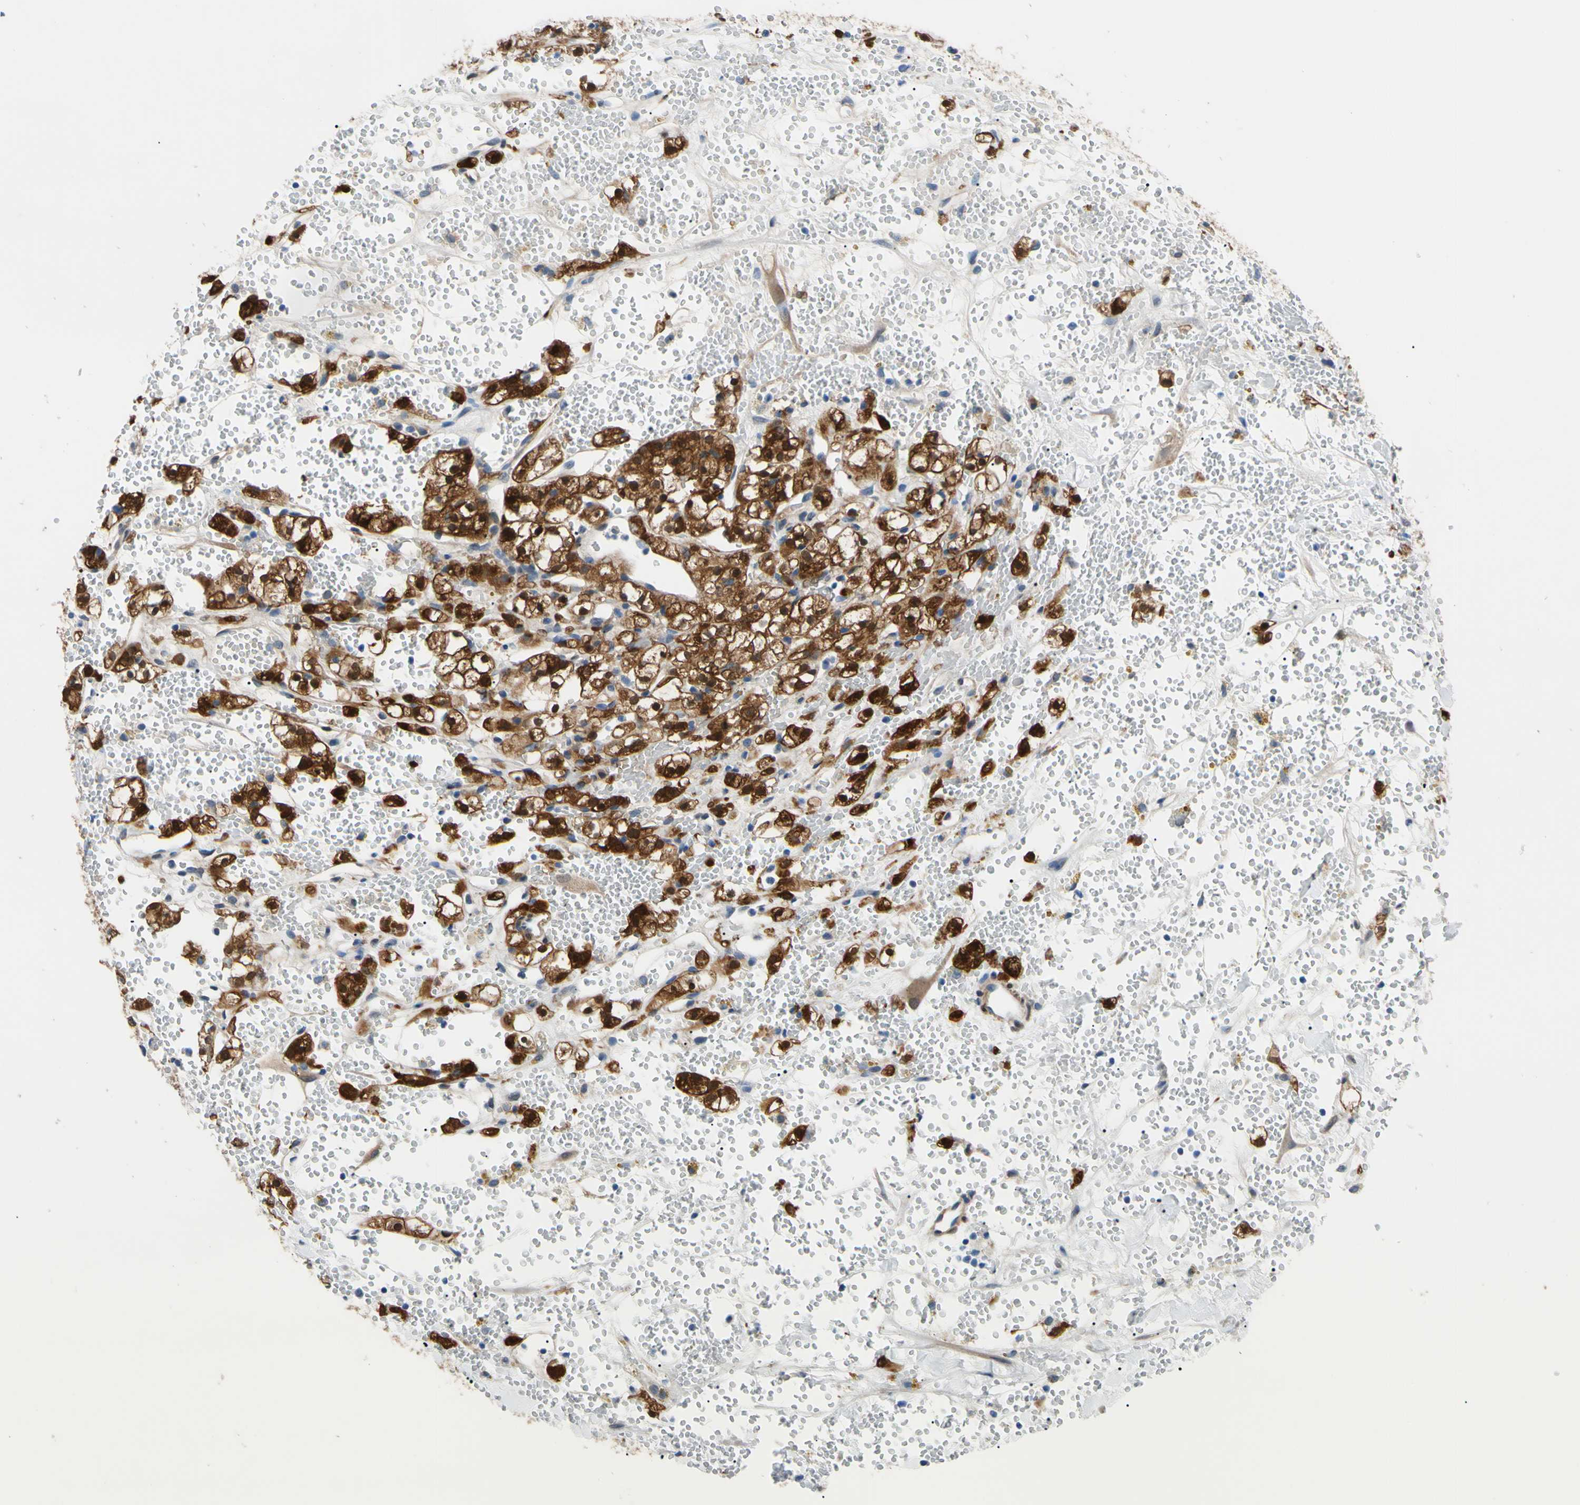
{"staining": {"intensity": "moderate", "quantity": ">75%", "location": "cytoplasmic/membranous,nuclear"}, "tissue": "renal cancer", "cell_type": "Tumor cells", "image_type": "cancer", "snomed": [{"axis": "morphology", "description": "Adenocarcinoma, NOS"}, {"axis": "topography", "description": "Kidney"}], "caption": "Renal adenocarcinoma stained with a protein marker exhibits moderate staining in tumor cells.", "gene": "NOL3", "patient": {"sex": "male", "age": 61}}